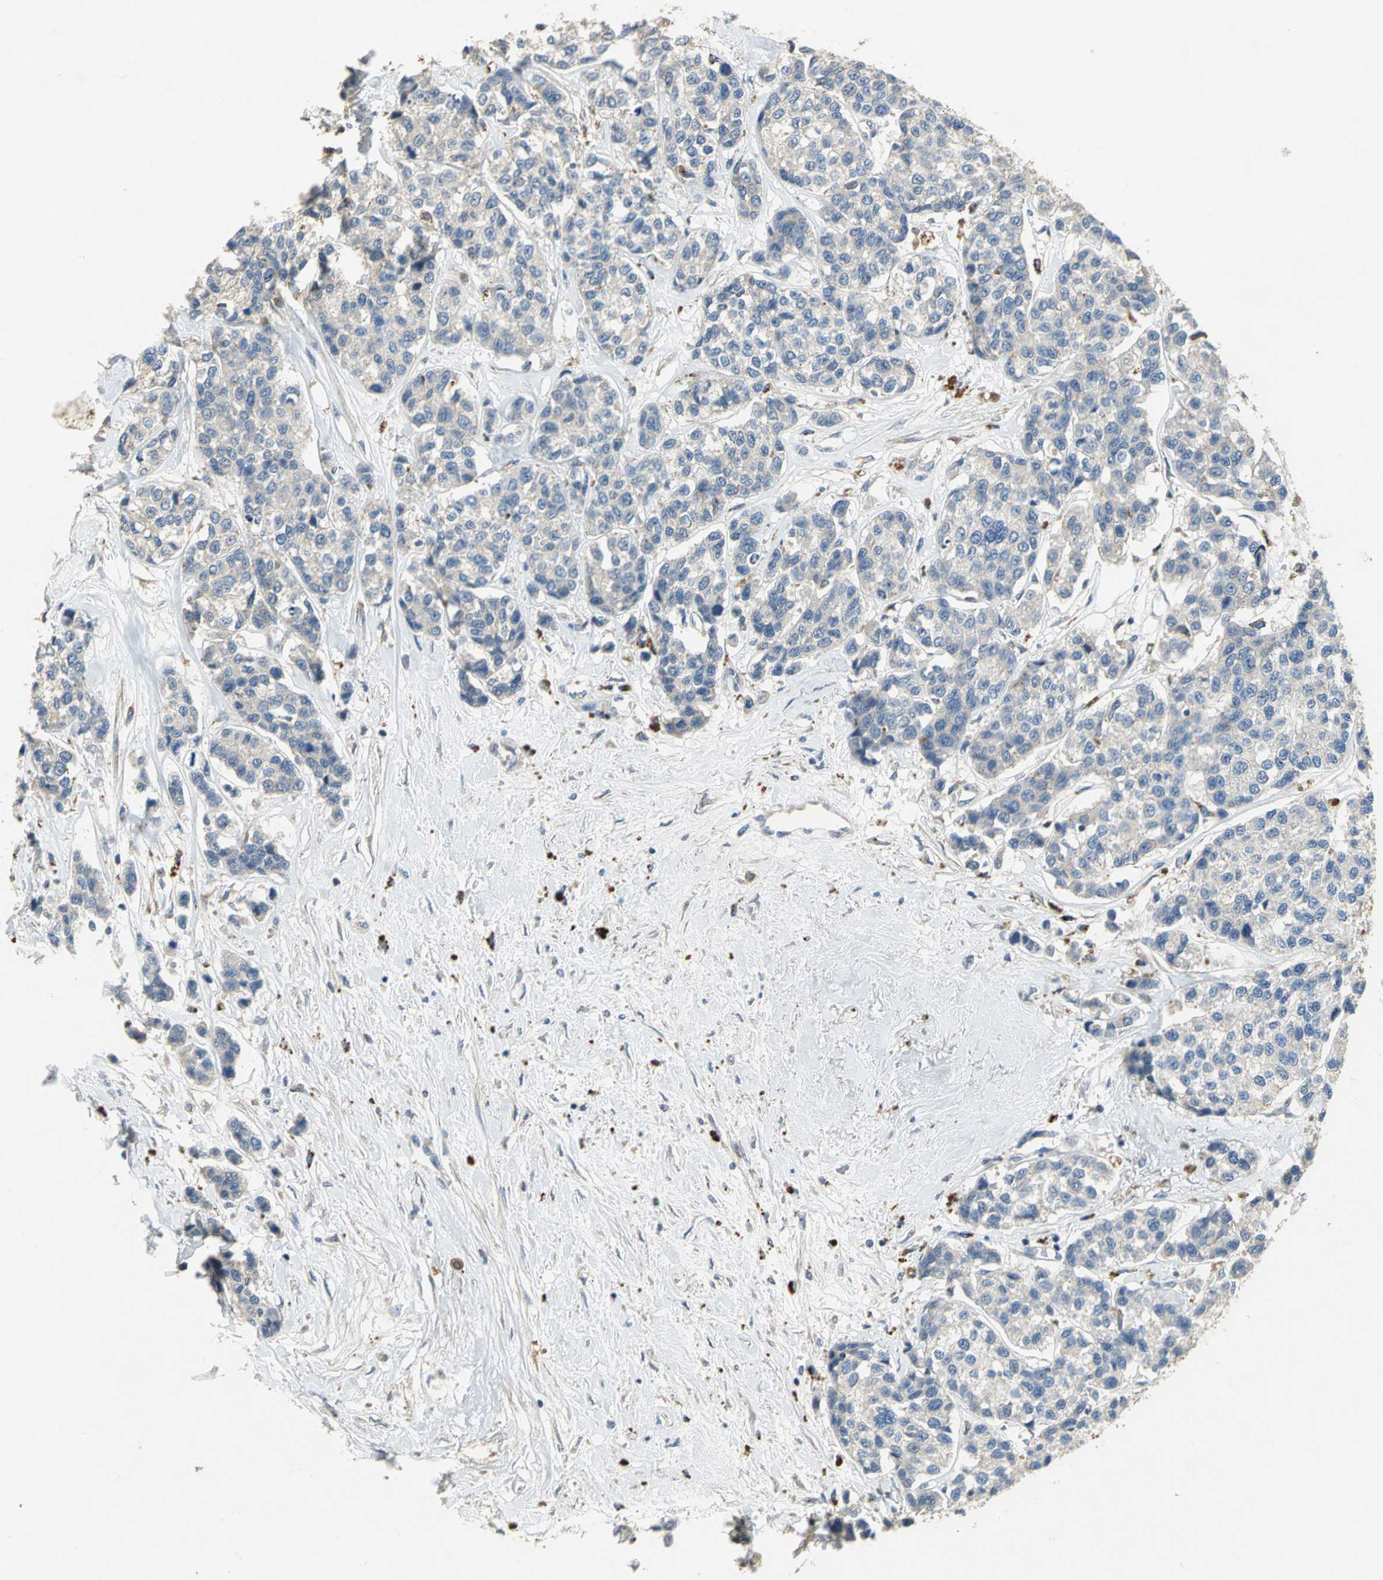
{"staining": {"intensity": "negative", "quantity": "none", "location": "none"}, "tissue": "breast cancer", "cell_type": "Tumor cells", "image_type": "cancer", "snomed": [{"axis": "morphology", "description": "Duct carcinoma"}, {"axis": "topography", "description": "Breast"}], "caption": "Breast invasive ductal carcinoma was stained to show a protein in brown. There is no significant positivity in tumor cells.", "gene": "IL17RB", "patient": {"sex": "female", "age": 51}}